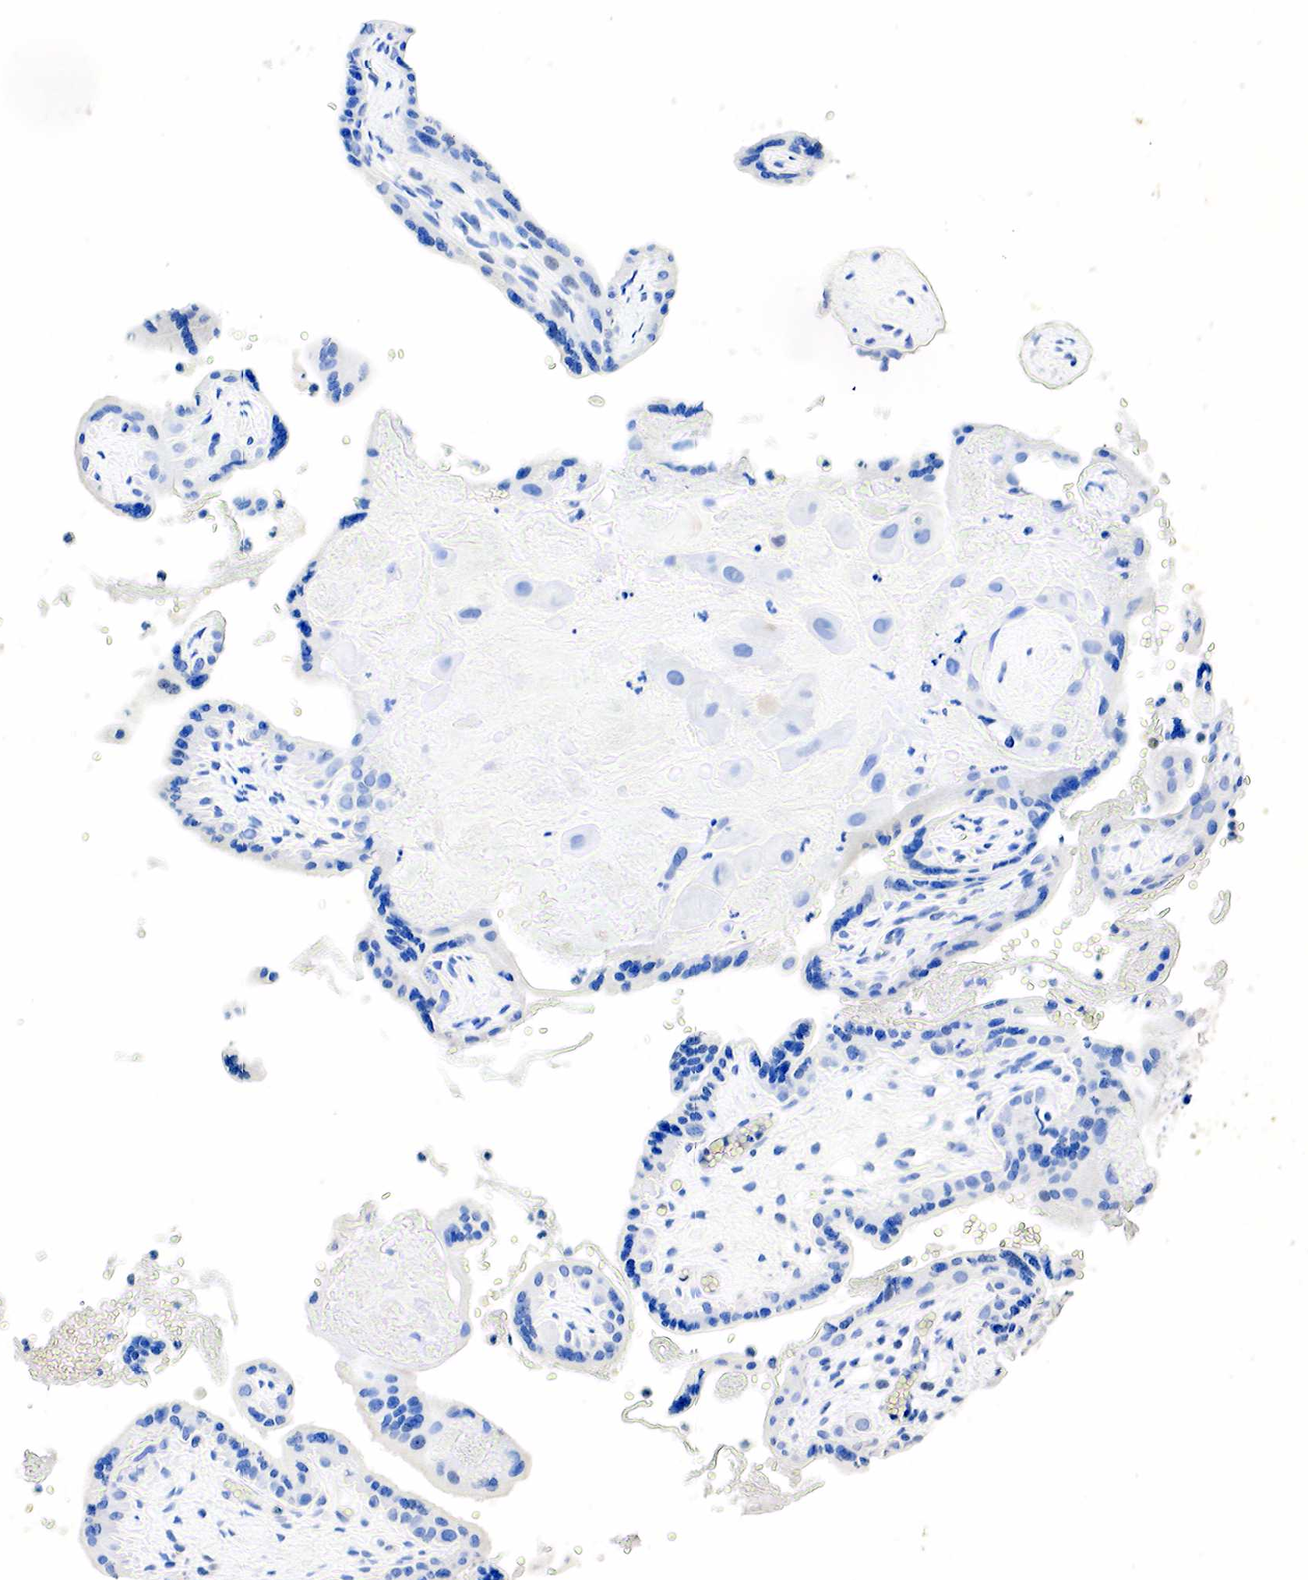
{"staining": {"intensity": "negative", "quantity": "none", "location": "none"}, "tissue": "placenta", "cell_type": "Decidual cells", "image_type": "normal", "snomed": [{"axis": "morphology", "description": "Normal tissue, NOS"}, {"axis": "topography", "description": "Placenta"}], "caption": "The IHC micrograph has no significant positivity in decidual cells of placenta. The staining was performed using DAB (3,3'-diaminobenzidine) to visualize the protein expression in brown, while the nuclei were stained in blue with hematoxylin (Magnification: 20x).", "gene": "SST", "patient": {"sex": "female", "age": 24}}